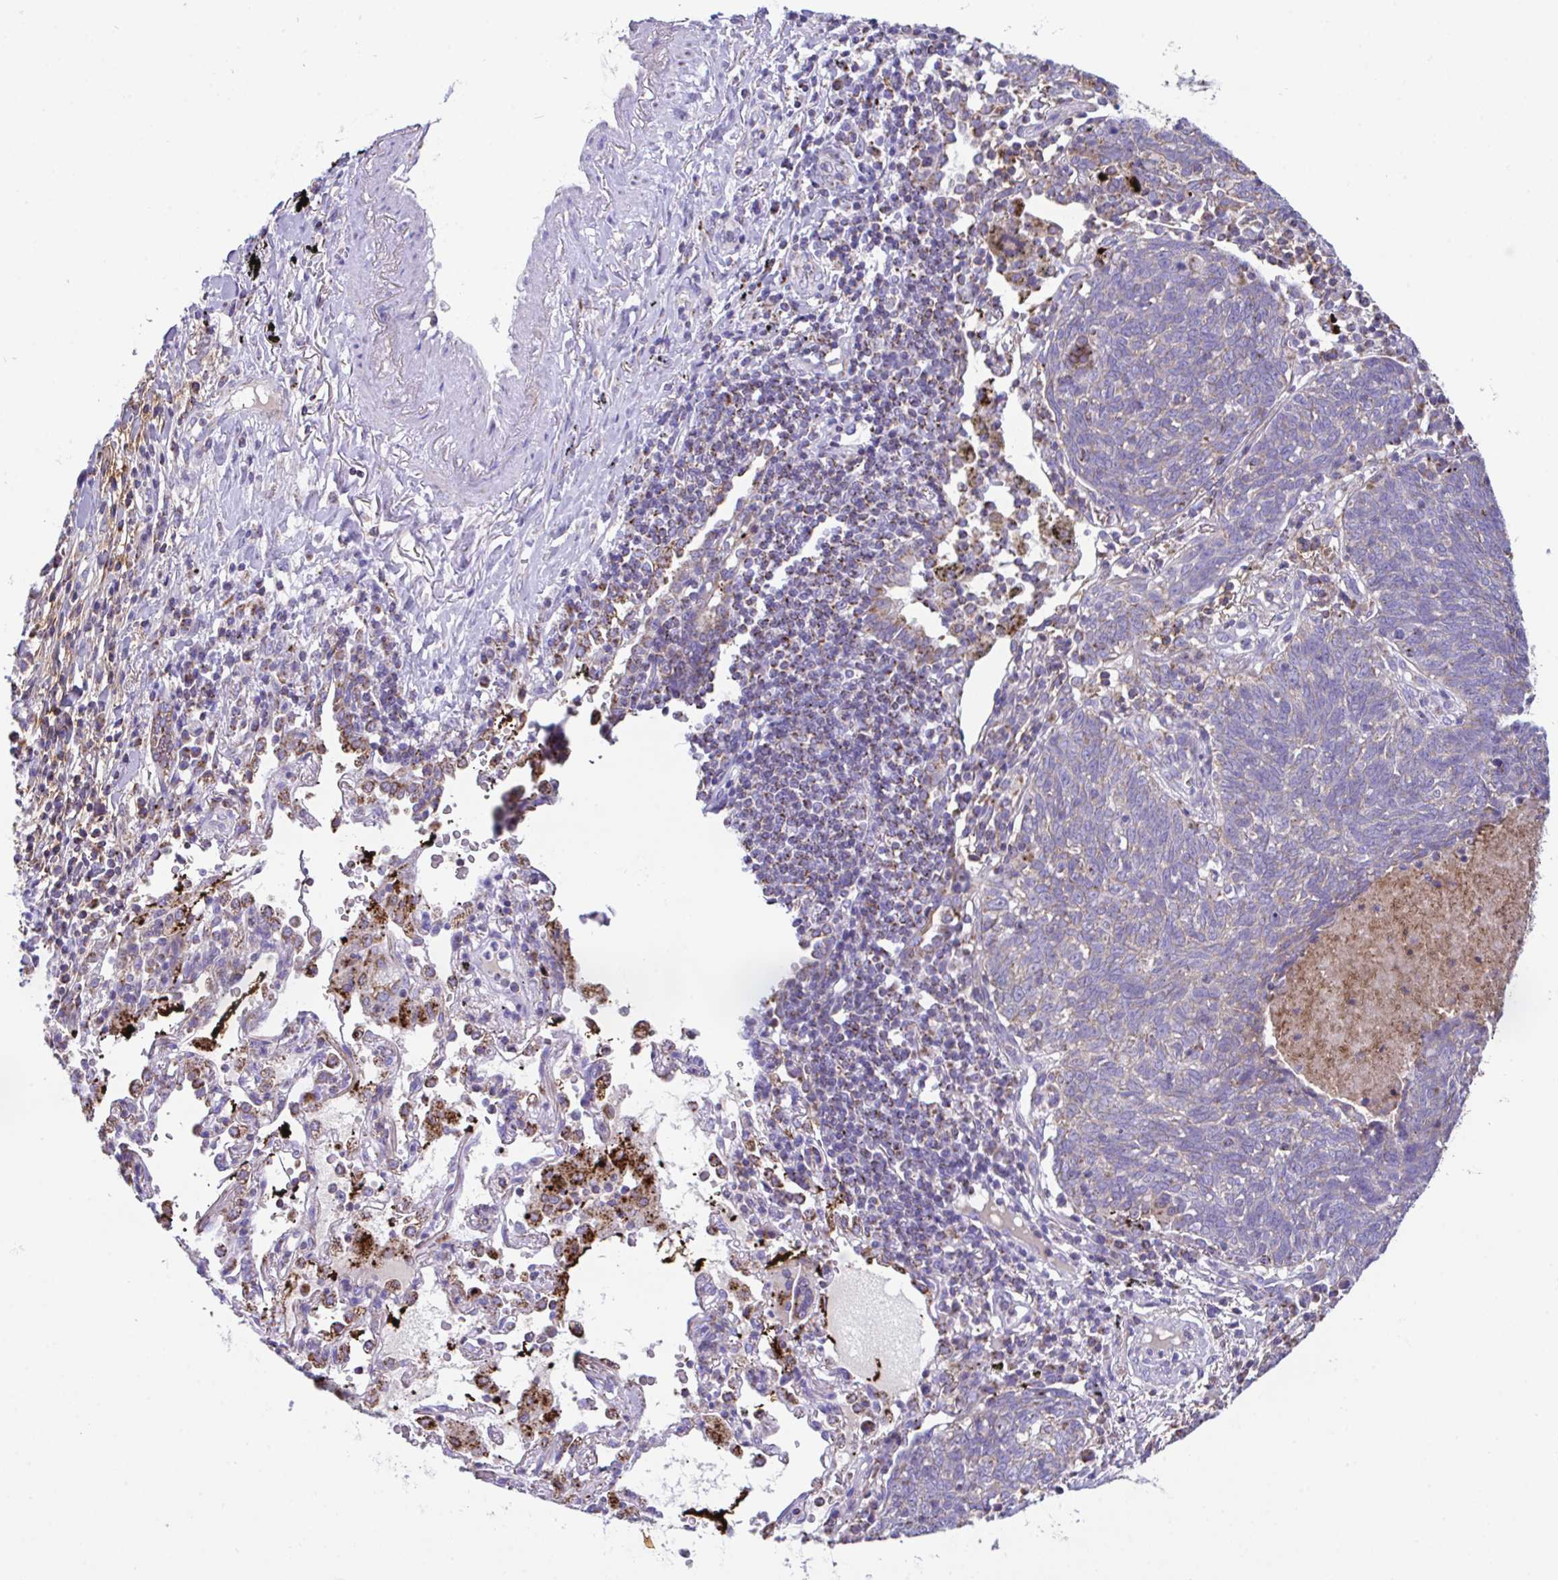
{"staining": {"intensity": "negative", "quantity": "none", "location": "none"}, "tissue": "lung cancer", "cell_type": "Tumor cells", "image_type": "cancer", "snomed": [{"axis": "morphology", "description": "Squamous cell carcinoma, NOS"}, {"axis": "topography", "description": "Lung"}], "caption": "The micrograph exhibits no significant expression in tumor cells of lung cancer (squamous cell carcinoma).", "gene": "PCMTD2", "patient": {"sex": "female", "age": 72}}